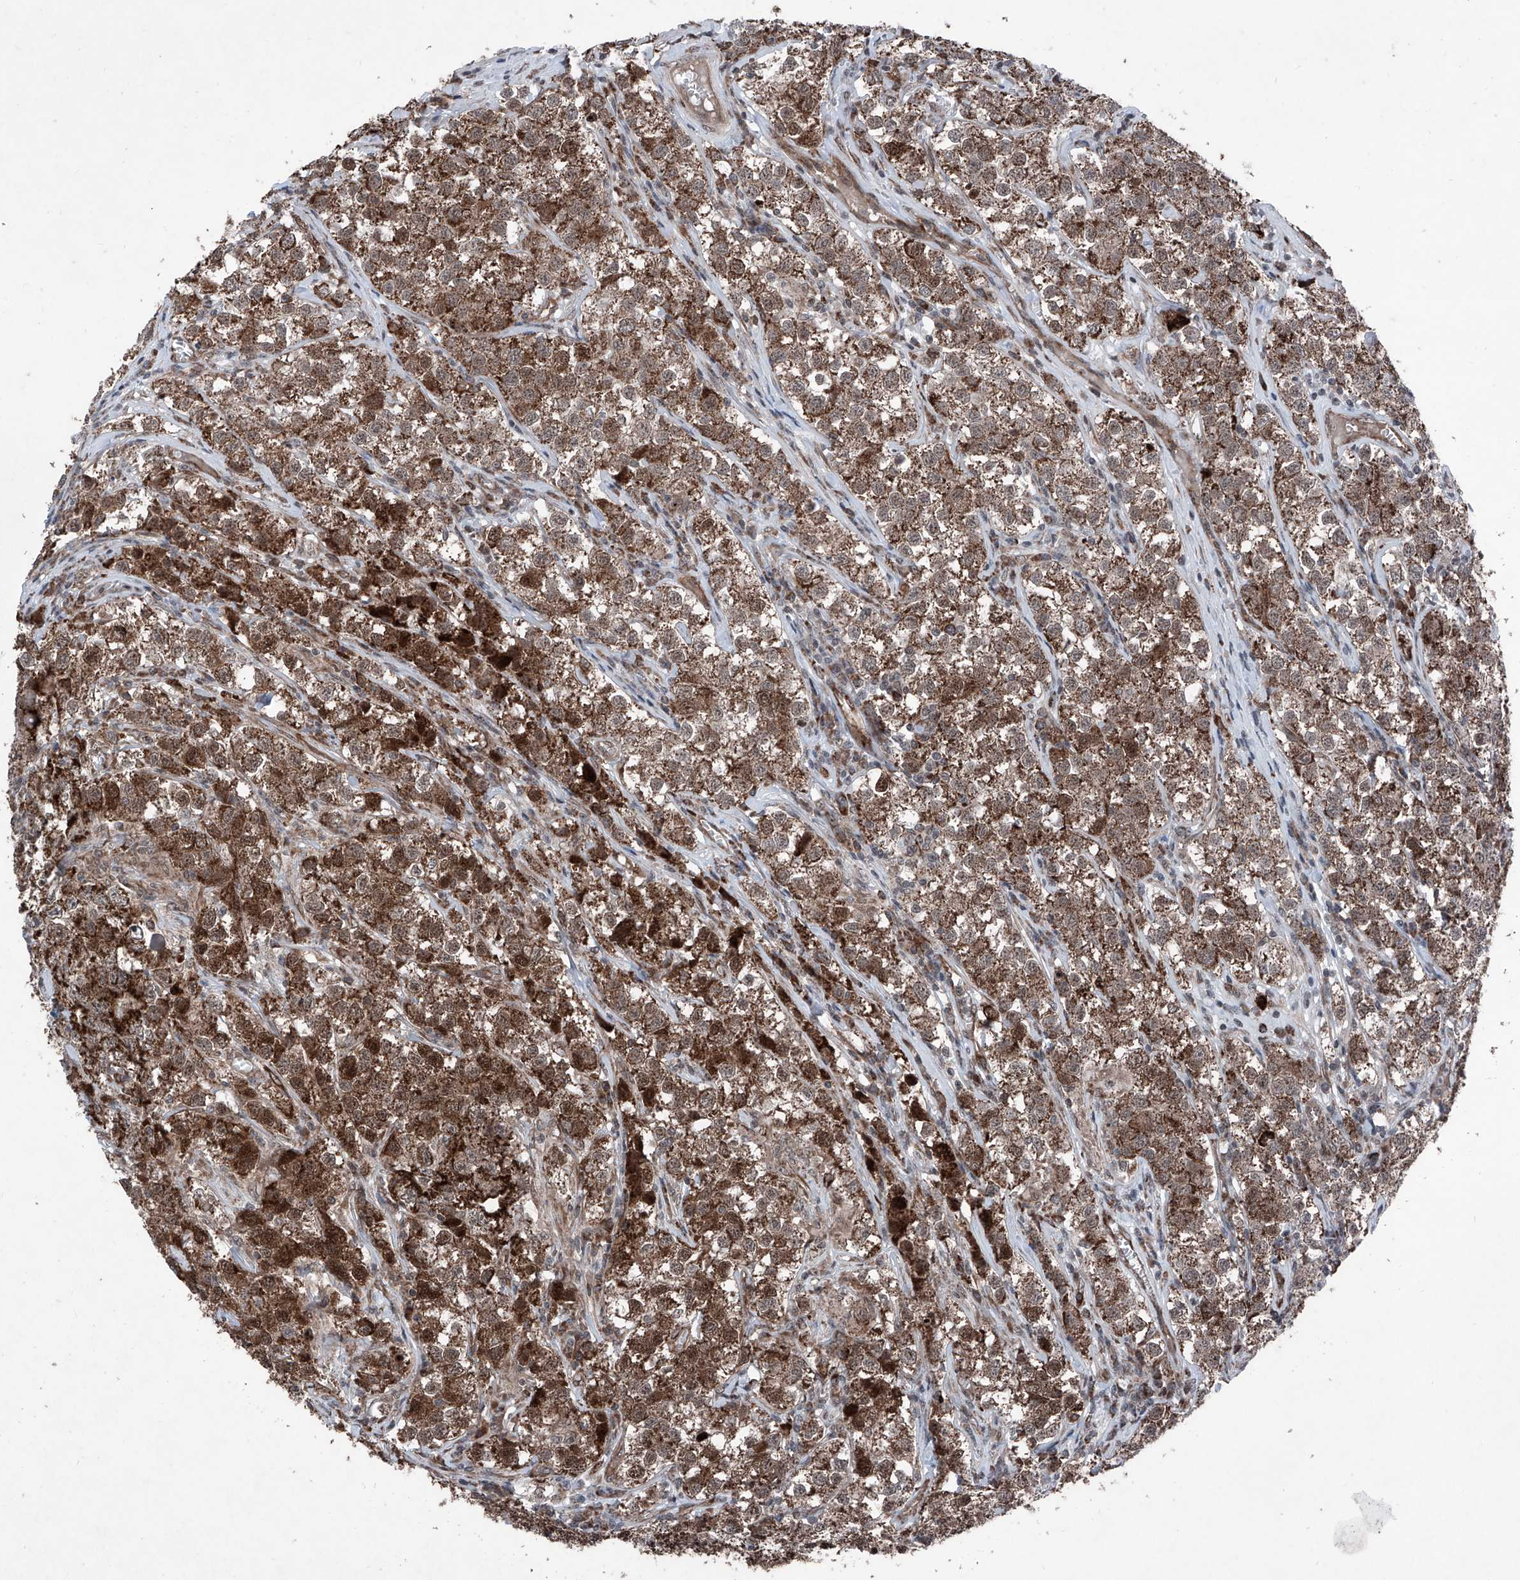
{"staining": {"intensity": "strong", "quantity": ">75%", "location": "cytoplasmic/membranous"}, "tissue": "testis cancer", "cell_type": "Tumor cells", "image_type": "cancer", "snomed": [{"axis": "morphology", "description": "Seminoma, NOS"}, {"axis": "morphology", "description": "Carcinoma, Embryonal, NOS"}, {"axis": "topography", "description": "Testis"}], "caption": "Tumor cells reveal strong cytoplasmic/membranous staining in about >75% of cells in testis cancer (seminoma). Nuclei are stained in blue.", "gene": "COA7", "patient": {"sex": "male", "age": 43}}